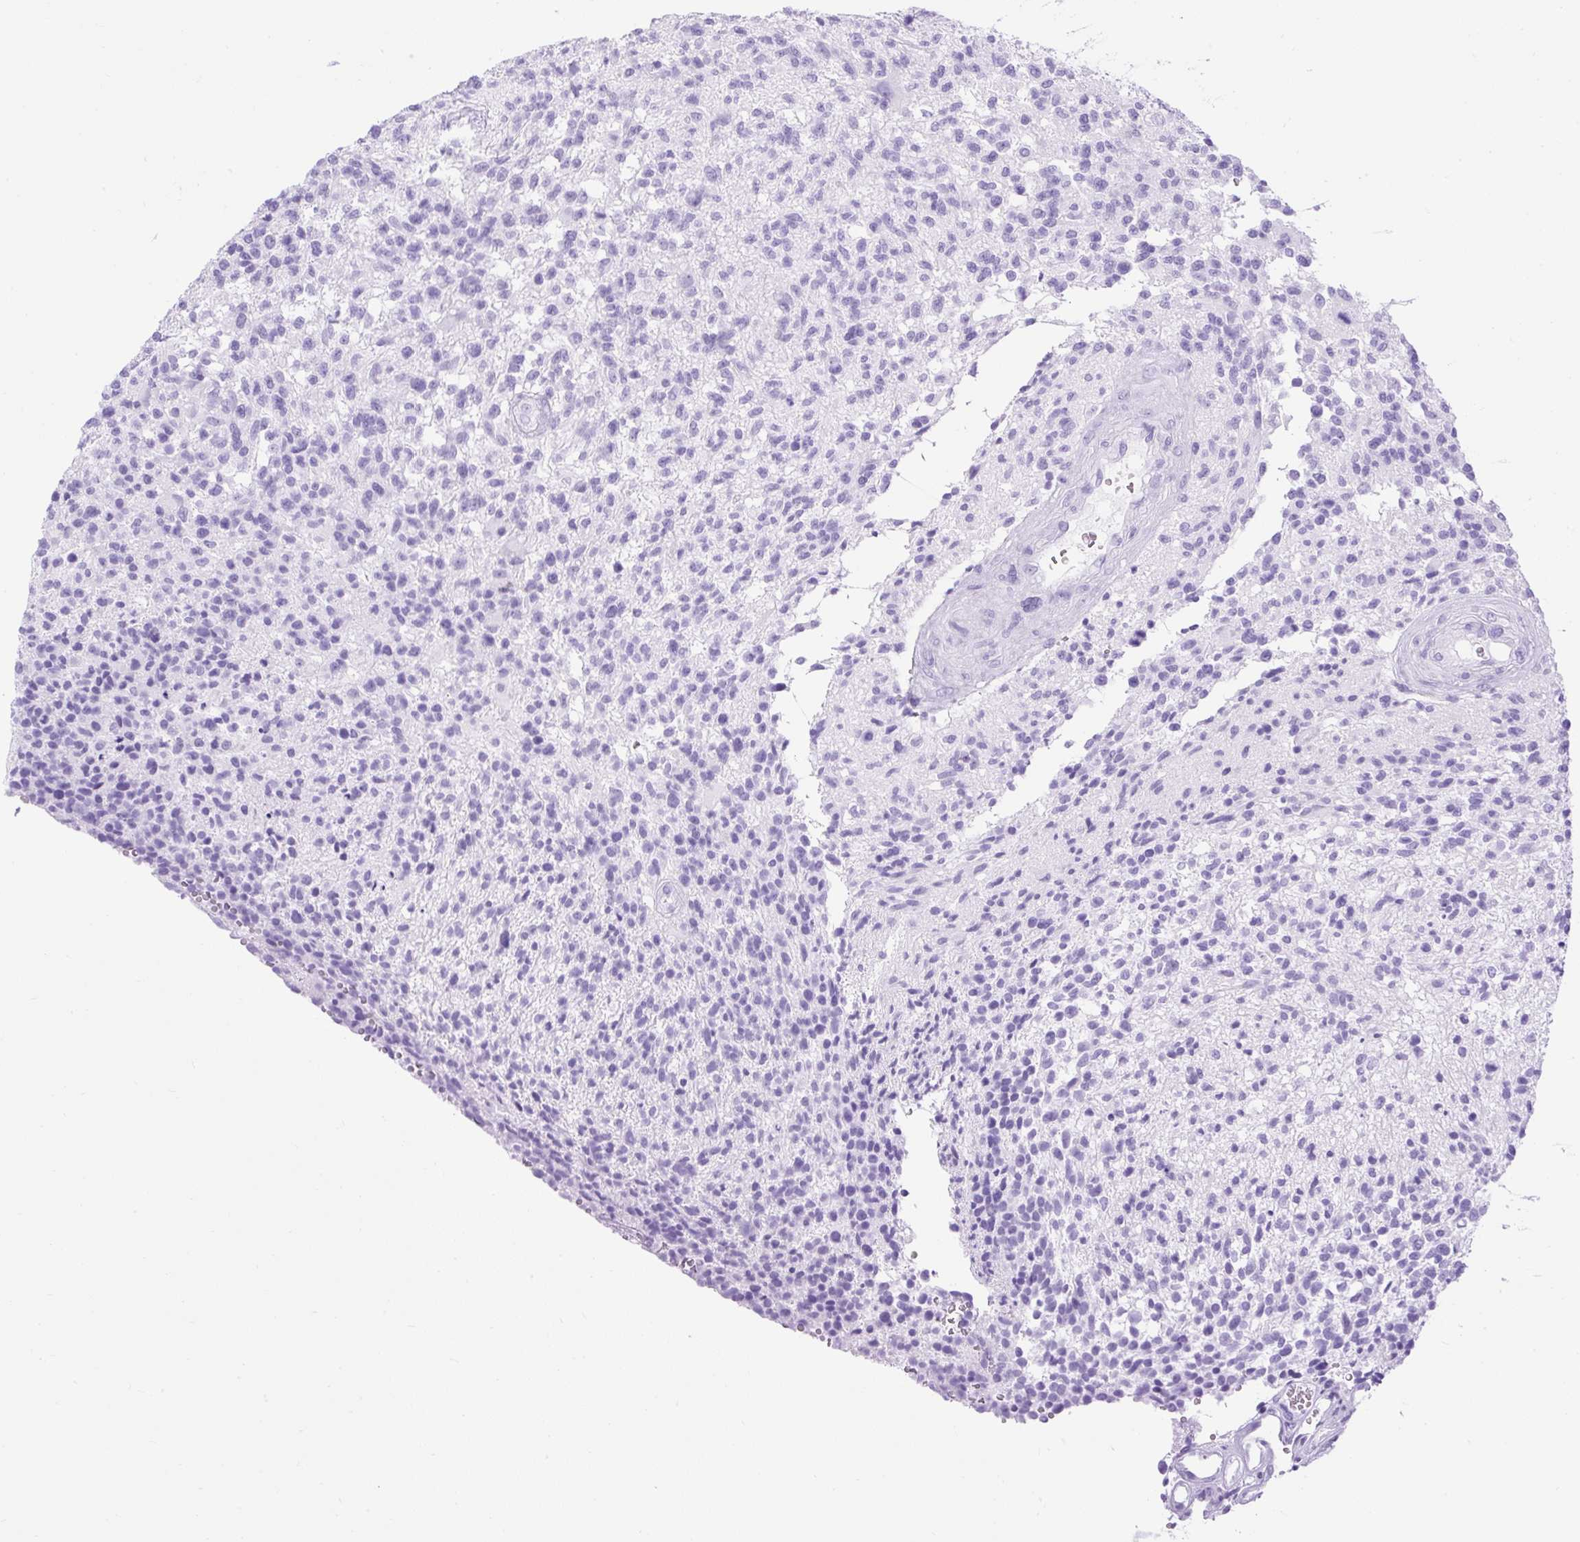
{"staining": {"intensity": "negative", "quantity": "none", "location": "none"}, "tissue": "glioma", "cell_type": "Tumor cells", "image_type": "cancer", "snomed": [{"axis": "morphology", "description": "Glioma, malignant, High grade"}, {"axis": "topography", "description": "Brain"}], "caption": "This histopathology image is of glioma stained with immunohistochemistry to label a protein in brown with the nuclei are counter-stained blue. There is no positivity in tumor cells.", "gene": "VWA7", "patient": {"sex": "male", "age": 56}}